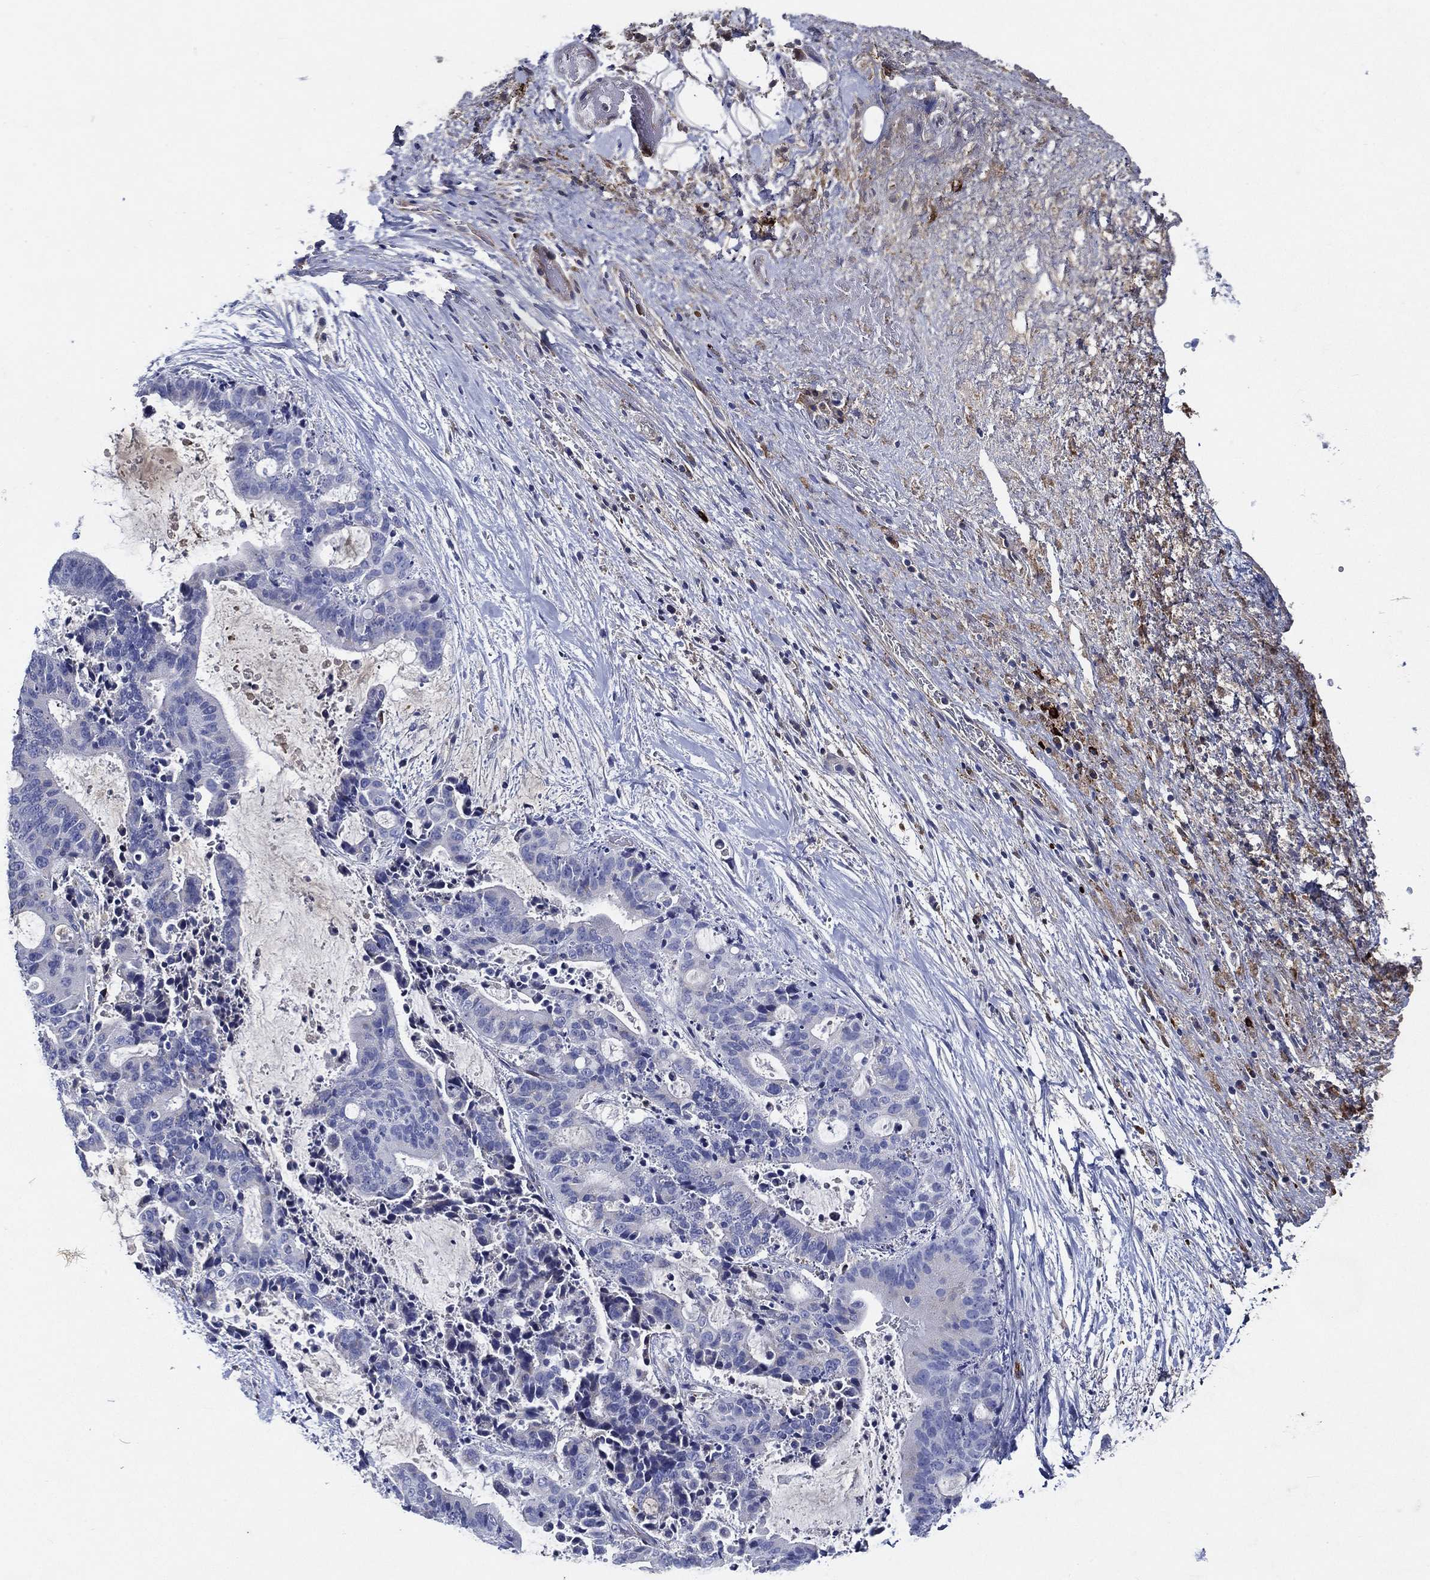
{"staining": {"intensity": "negative", "quantity": "none", "location": "none"}, "tissue": "liver cancer", "cell_type": "Tumor cells", "image_type": "cancer", "snomed": [{"axis": "morphology", "description": "Cholangiocarcinoma"}, {"axis": "topography", "description": "Liver"}], "caption": "Photomicrograph shows no protein expression in tumor cells of liver cancer (cholangiocarcinoma) tissue. (DAB immunohistochemistry, high magnification).", "gene": "TMPRSS11D", "patient": {"sex": "female", "age": 73}}